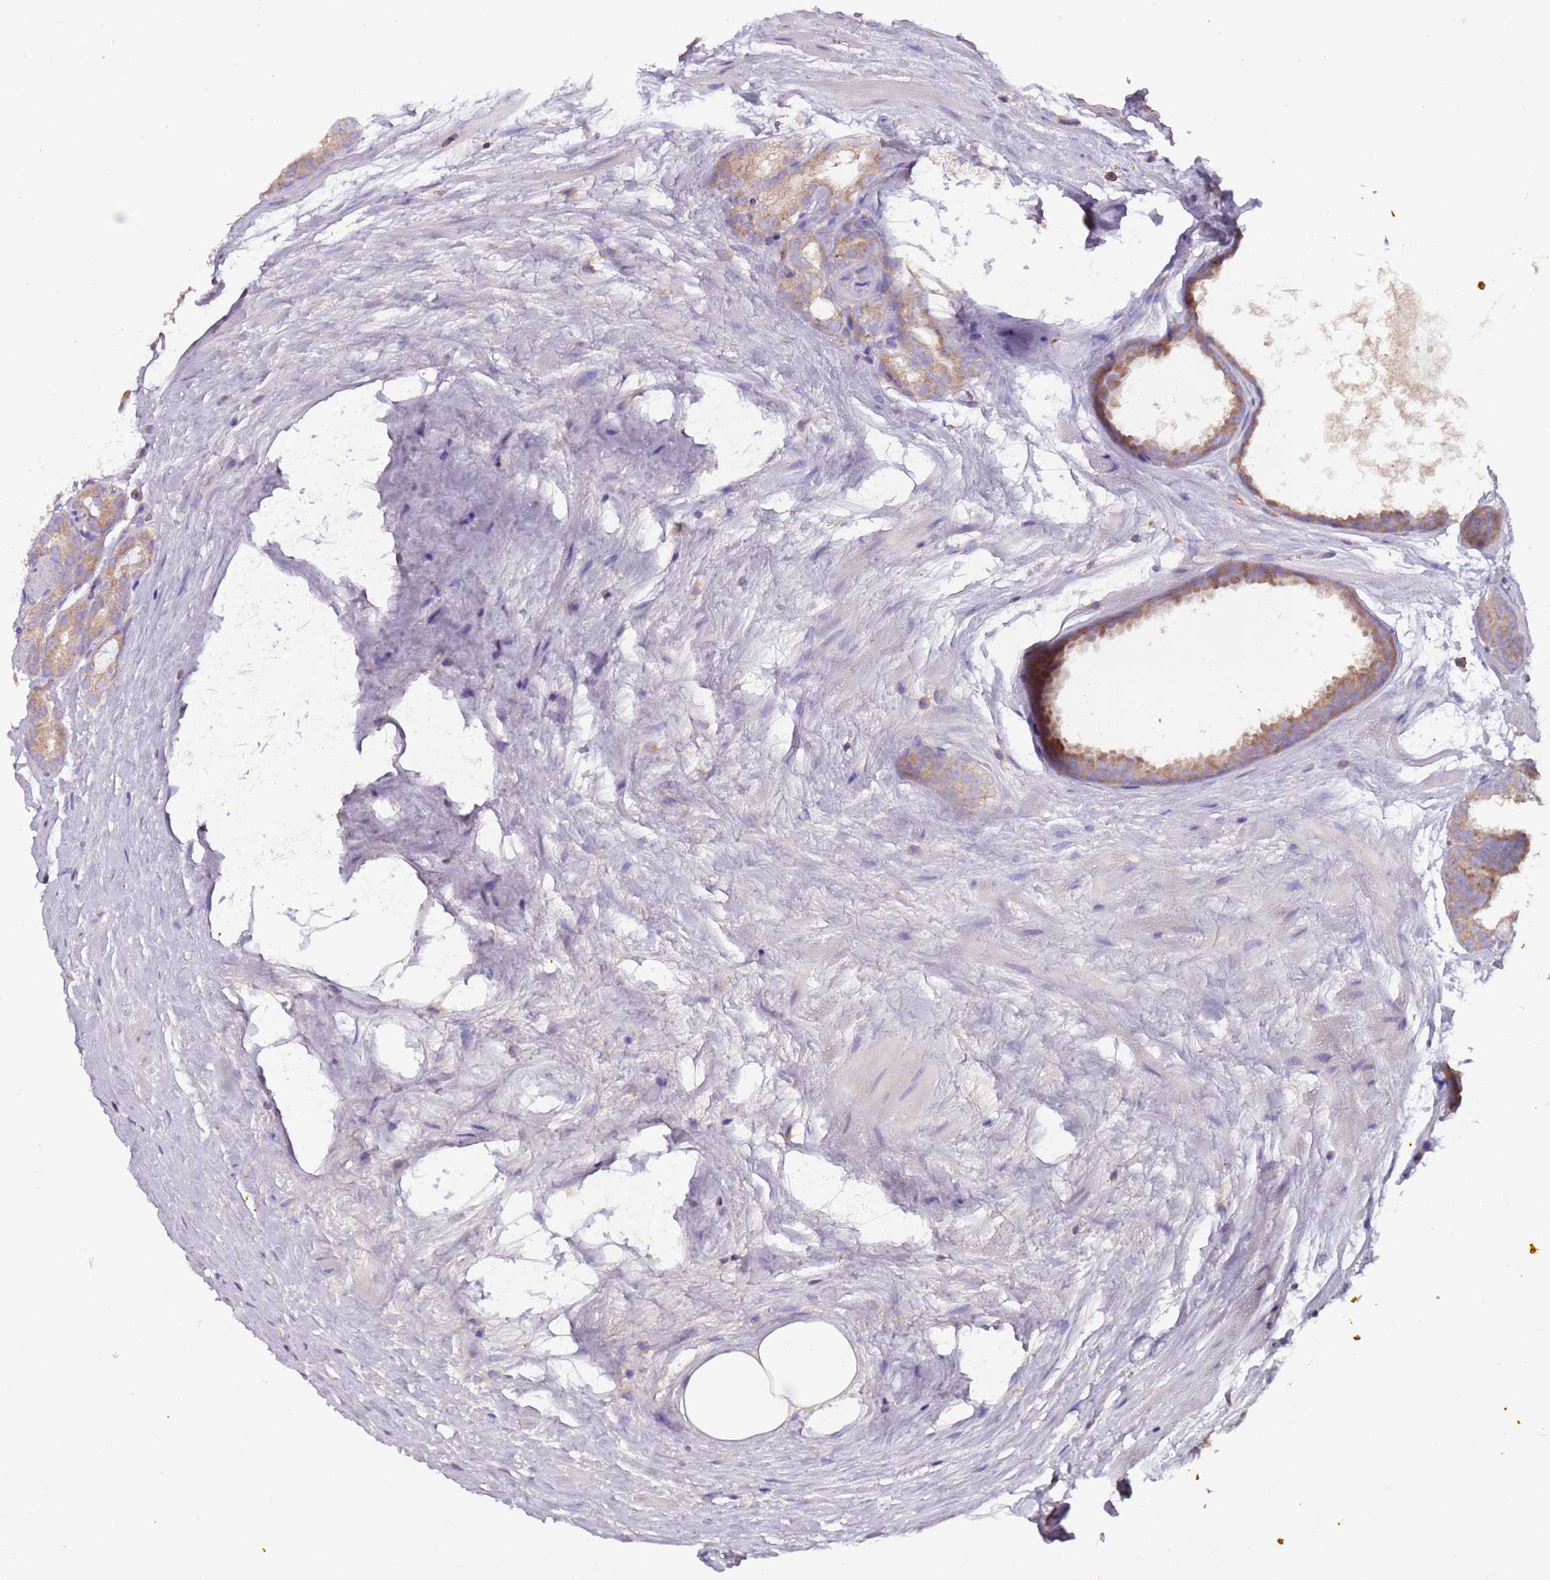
{"staining": {"intensity": "weak", "quantity": ">75%", "location": "cytoplasmic/membranous"}, "tissue": "prostate cancer", "cell_type": "Tumor cells", "image_type": "cancer", "snomed": [{"axis": "morphology", "description": "Adenocarcinoma, High grade"}, {"axis": "topography", "description": "Prostate"}], "caption": "Immunohistochemistry (IHC) (DAB) staining of human prostate high-grade adenocarcinoma displays weak cytoplasmic/membranous protein expression in about >75% of tumor cells.", "gene": "IGIP", "patient": {"sex": "male", "age": 72}}